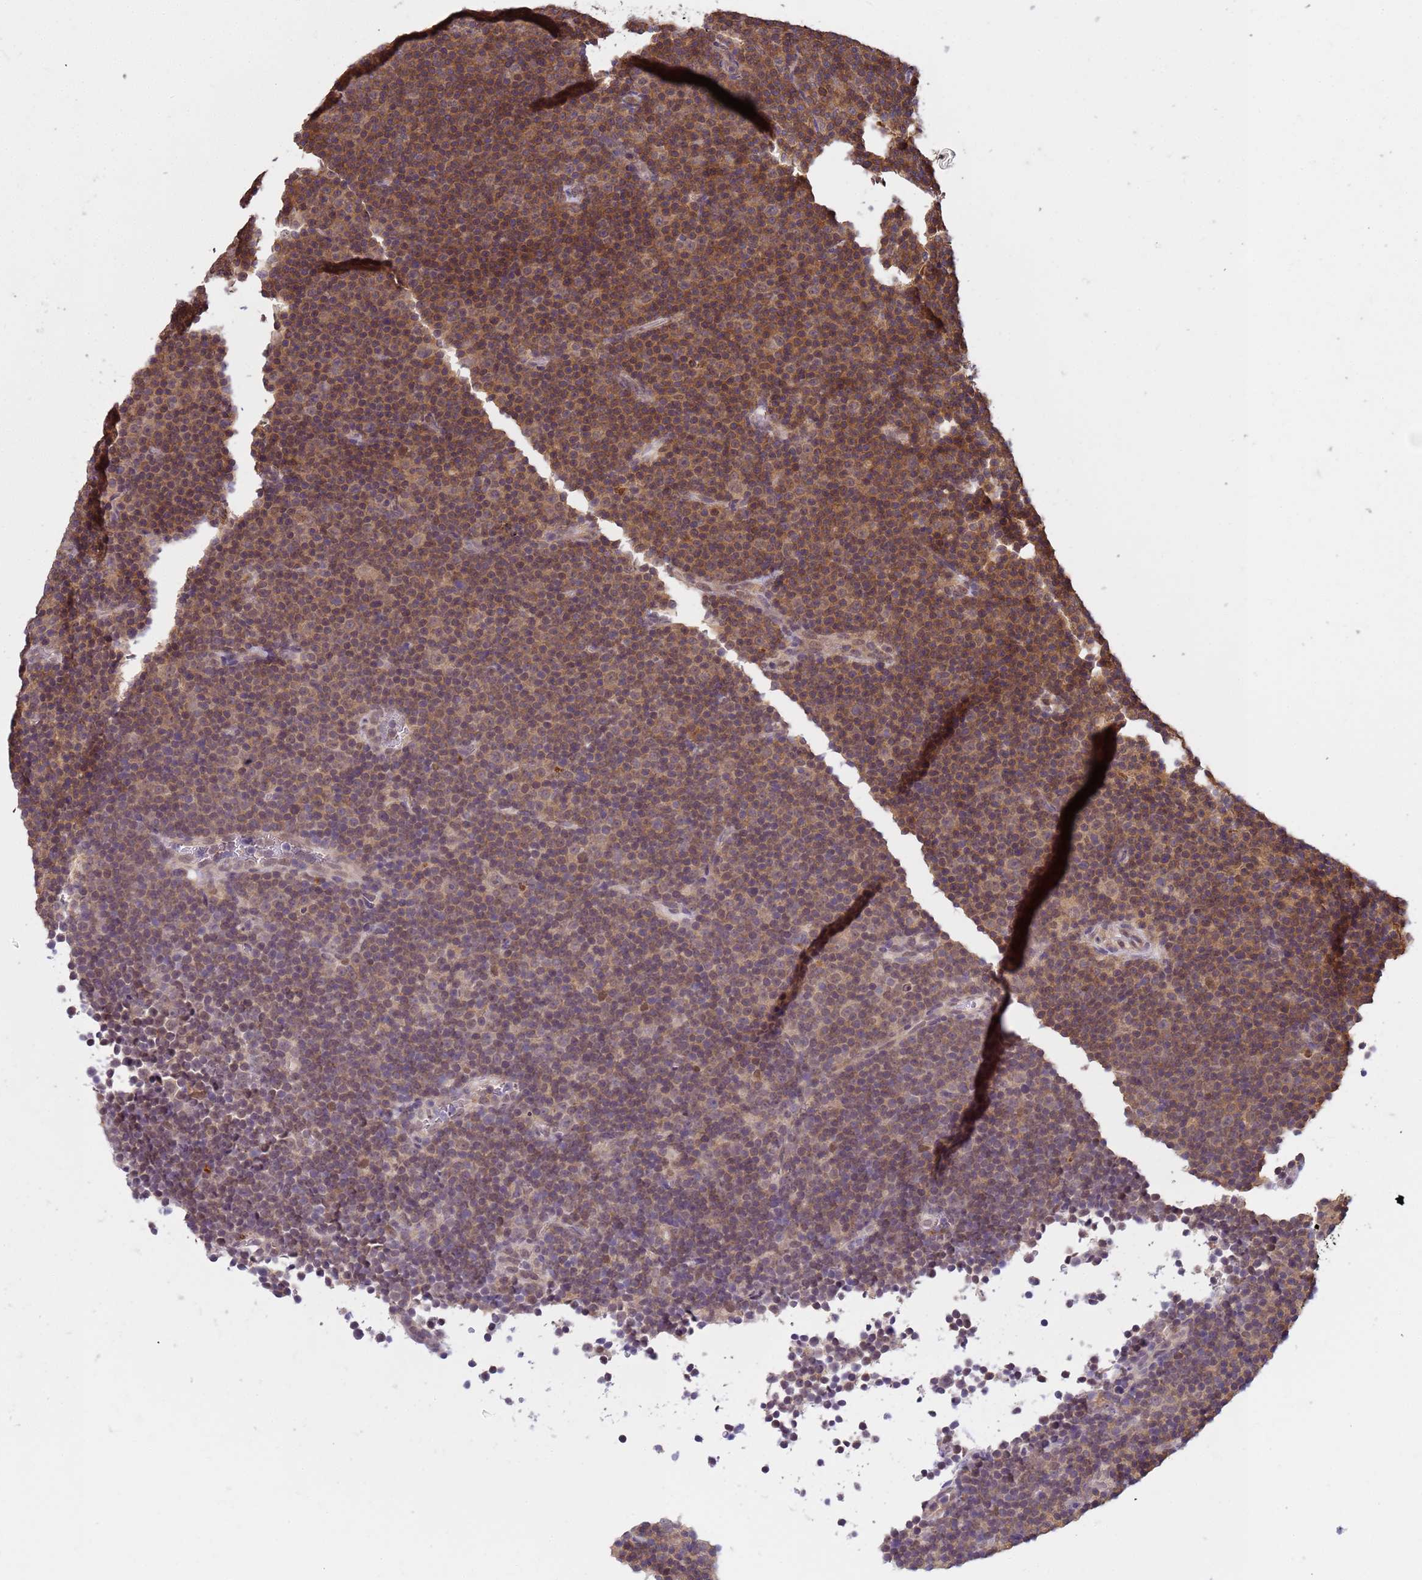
{"staining": {"intensity": "weak", "quantity": "25%-75%", "location": "cytoplasmic/membranous,nuclear"}, "tissue": "lymphoma", "cell_type": "Tumor cells", "image_type": "cancer", "snomed": [{"axis": "morphology", "description": "Malignant lymphoma, non-Hodgkin's type, Low grade"}, {"axis": "topography", "description": "Lymph node"}], "caption": "This image displays immunohistochemistry (IHC) staining of lymphoma, with low weak cytoplasmic/membranous and nuclear positivity in approximately 25%-75% of tumor cells.", "gene": "NPEPPS", "patient": {"sex": "female", "age": 67}}